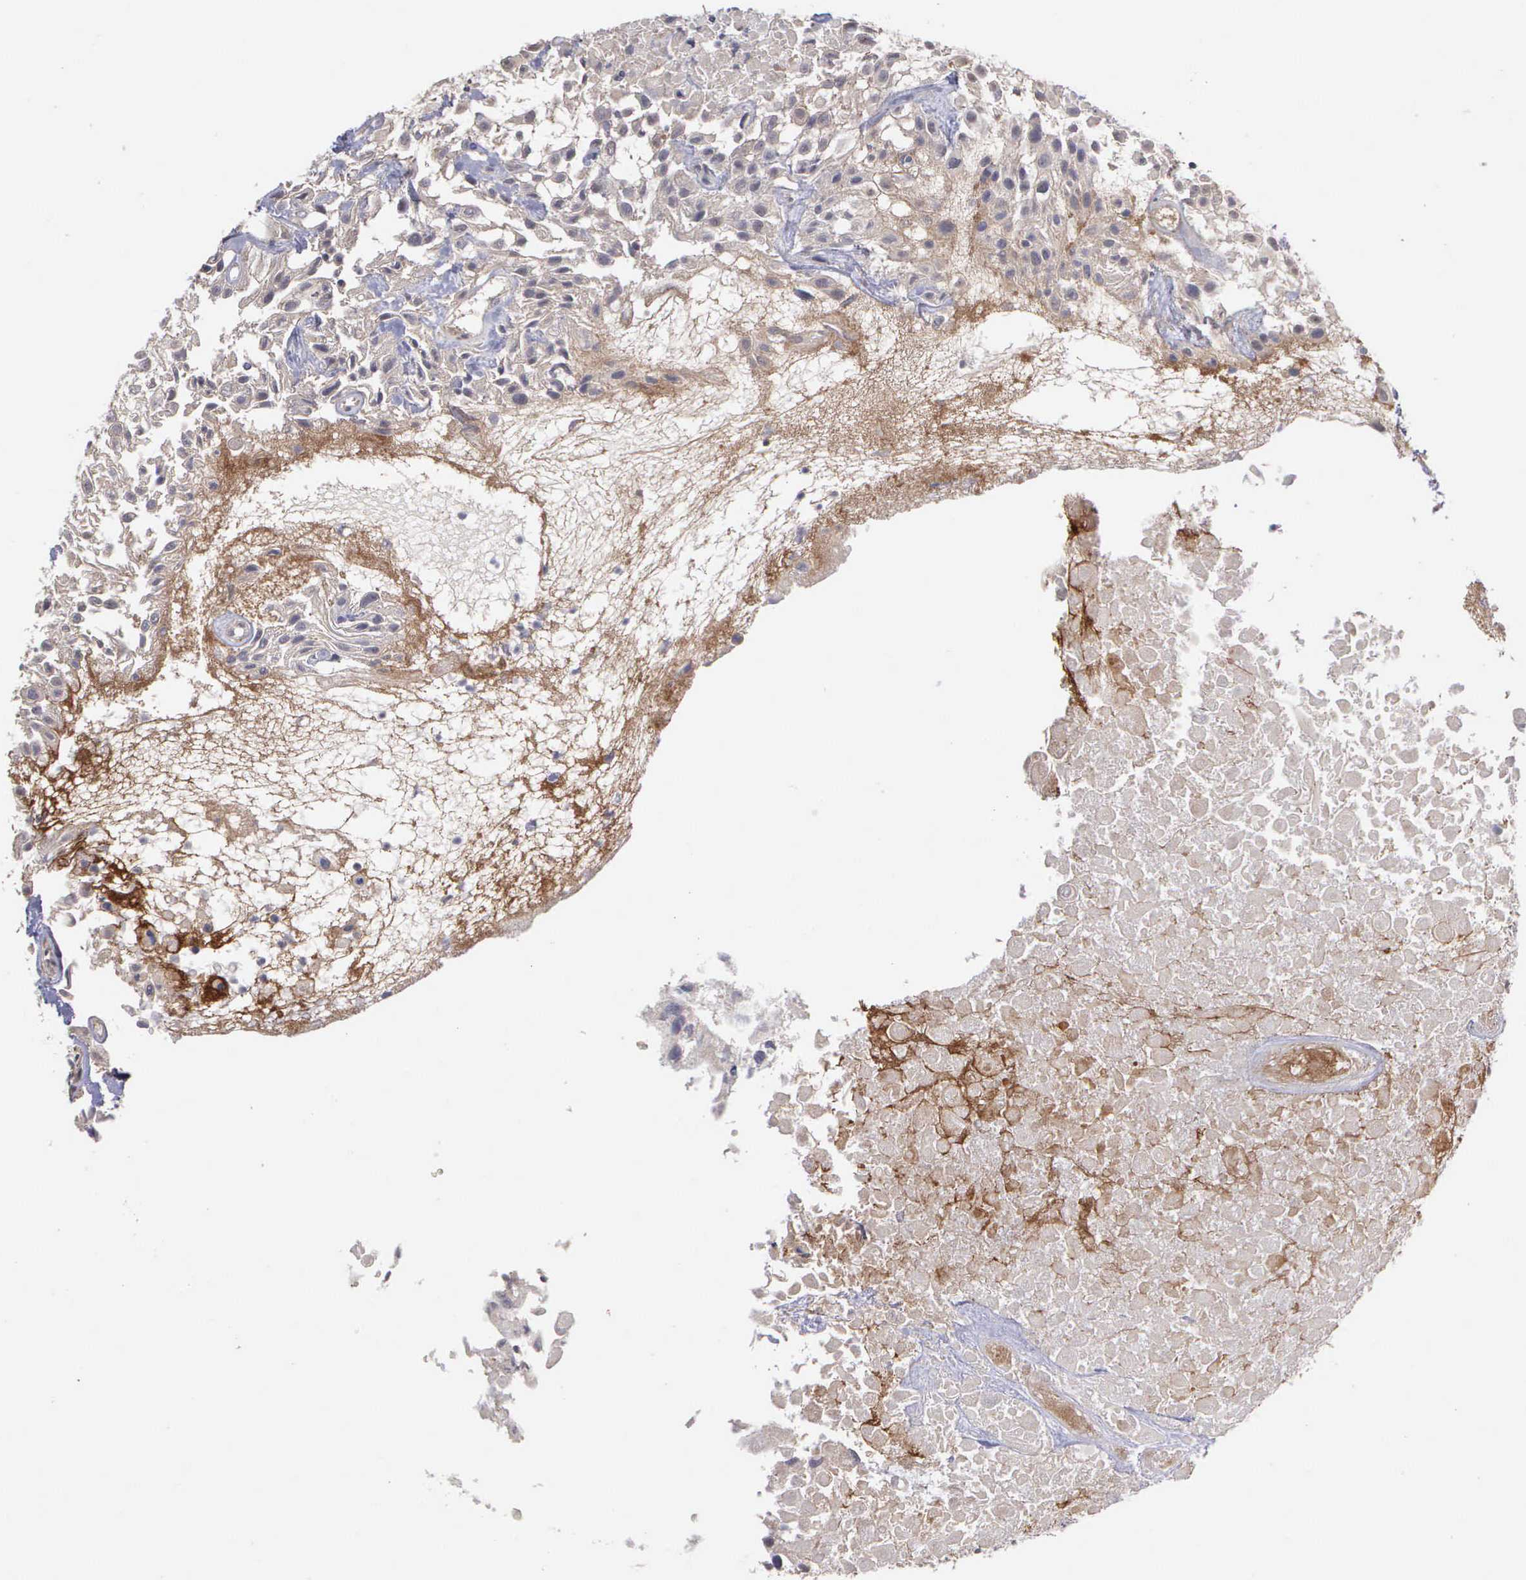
{"staining": {"intensity": "weak", "quantity": ">75%", "location": "cytoplasmic/membranous"}, "tissue": "urothelial cancer", "cell_type": "Tumor cells", "image_type": "cancer", "snomed": [{"axis": "morphology", "description": "Urothelial carcinoma, High grade"}, {"axis": "topography", "description": "Urinary bladder"}], "caption": "The photomicrograph exhibits a brown stain indicating the presence of a protein in the cytoplasmic/membranous of tumor cells in urothelial cancer. Nuclei are stained in blue.", "gene": "RTL10", "patient": {"sex": "male", "age": 56}}